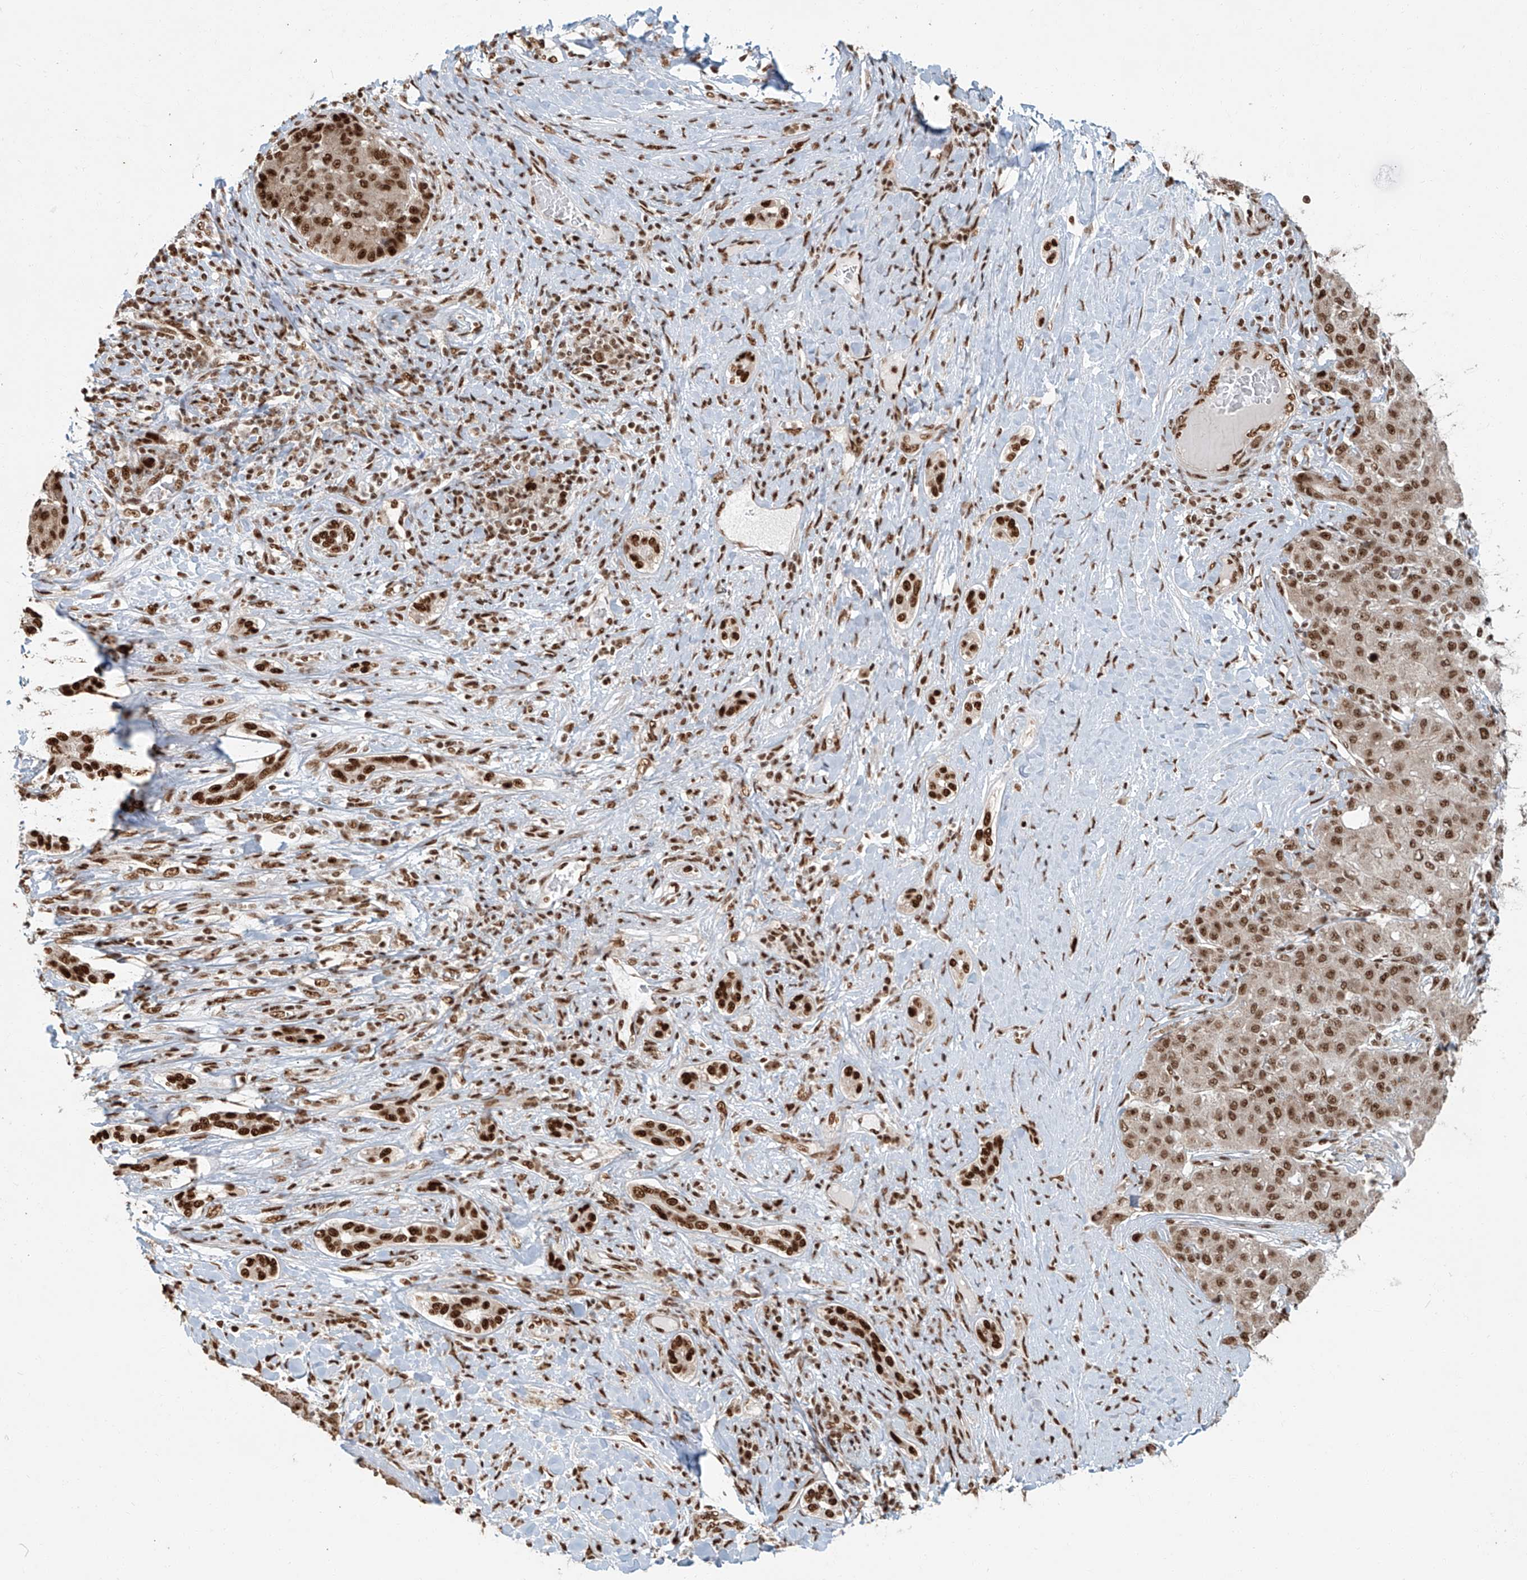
{"staining": {"intensity": "strong", "quantity": ">75%", "location": "nuclear"}, "tissue": "liver cancer", "cell_type": "Tumor cells", "image_type": "cancer", "snomed": [{"axis": "morphology", "description": "Carcinoma, Hepatocellular, NOS"}, {"axis": "topography", "description": "Liver"}], "caption": "Protein staining of hepatocellular carcinoma (liver) tissue displays strong nuclear expression in approximately >75% of tumor cells.", "gene": "FAM193B", "patient": {"sex": "male", "age": 65}}